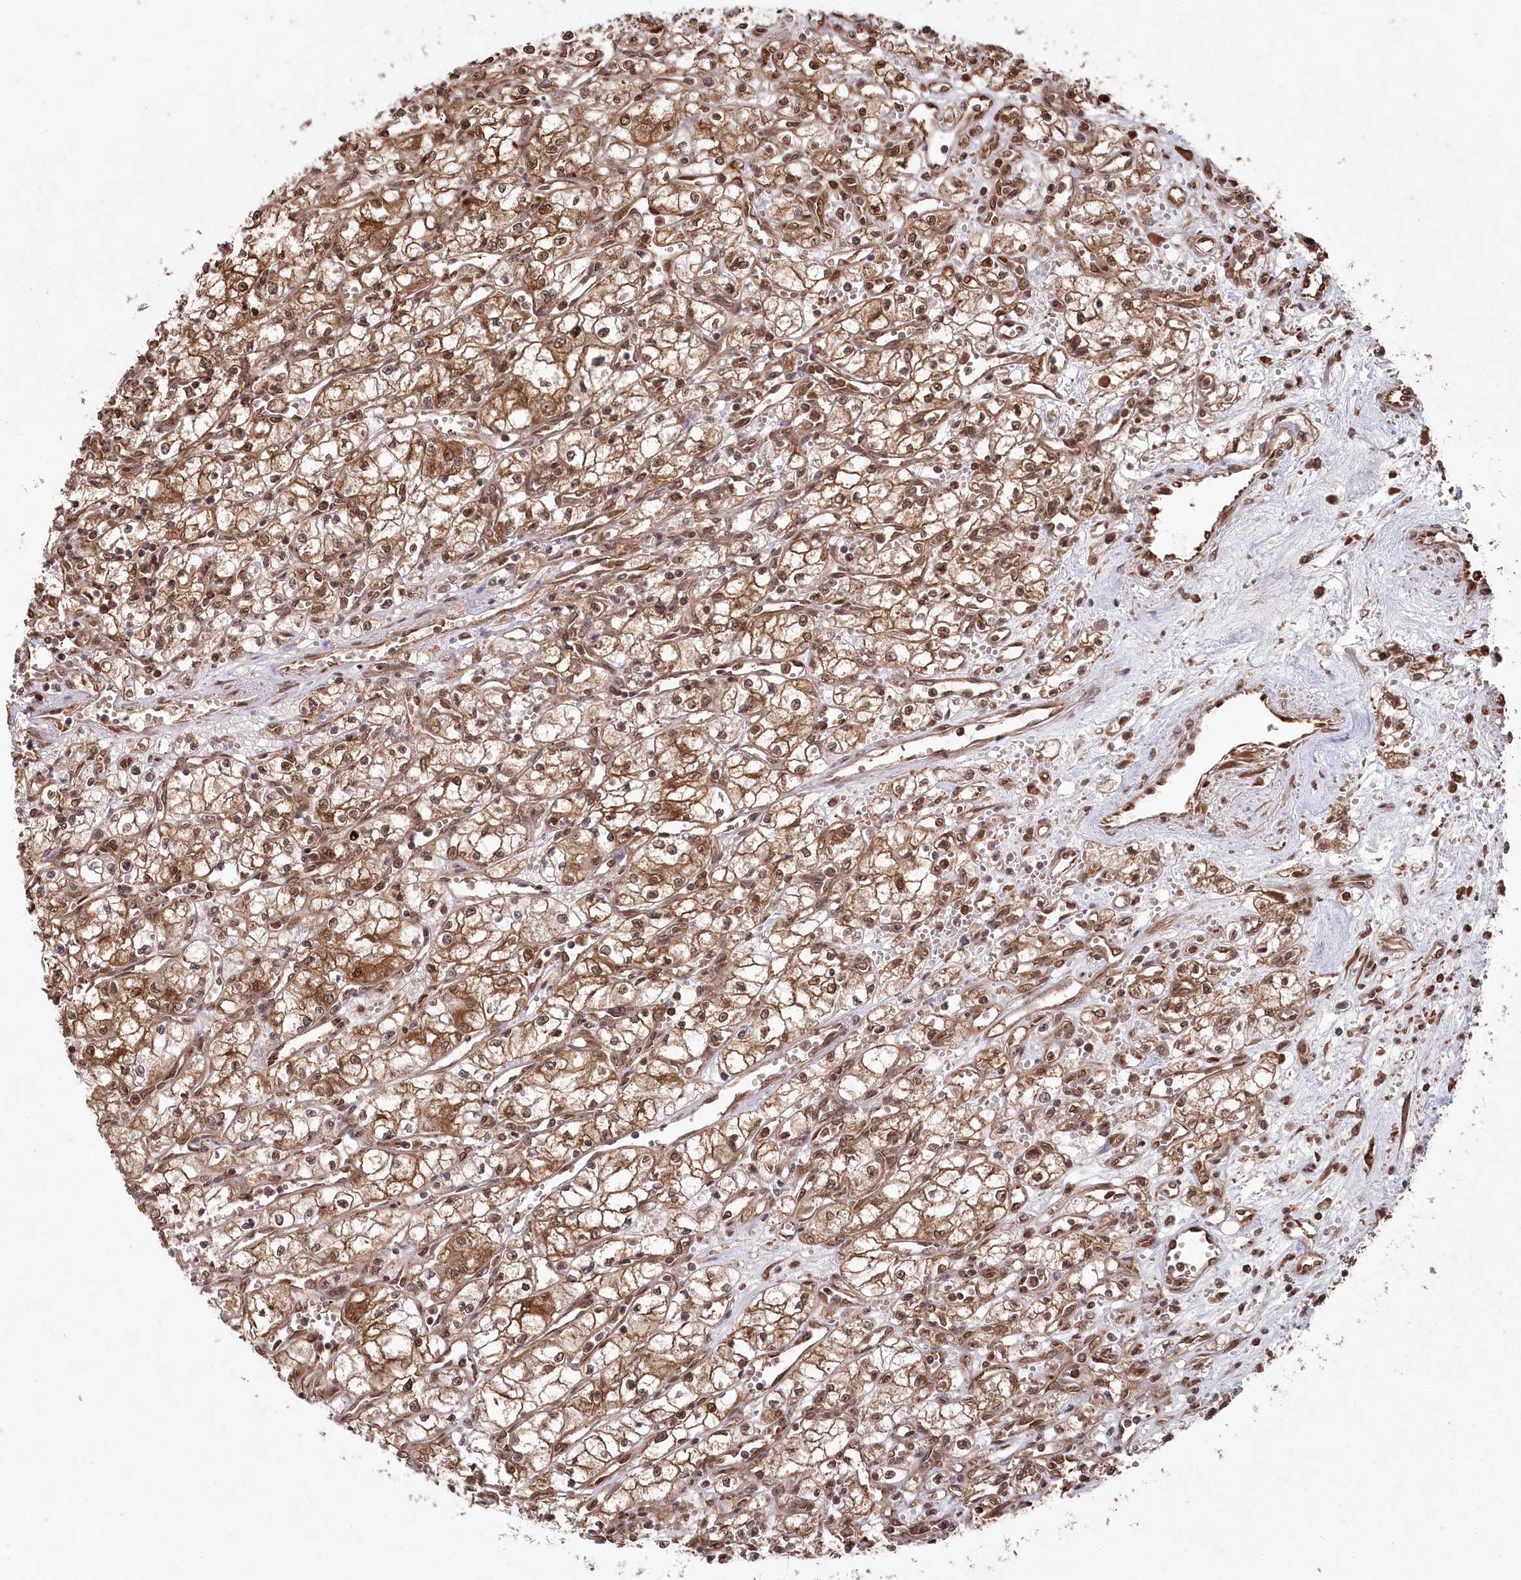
{"staining": {"intensity": "moderate", "quantity": ">75%", "location": "cytoplasmic/membranous,nuclear"}, "tissue": "renal cancer", "cell_type": "Tumor cells", "image_type": "cancer", "snomed": [{"axis": "morphology", "description": "Adenocarcinoma, NOS"}, {"axis": "topography", "description": "Kidney"}], "caption": "DAB immunohistochemical staining of renal cancer displays moderate cytoplasmic/membranous and nuclear protein positivity in about >75% of tumor cells. The staining is performed using DAB brown chromogen to label protein expression. The nuclei are counter-stained blue using hematoxylin.", "gene": "PSMA1", "patient": {"sex": "male", "age": 59}}